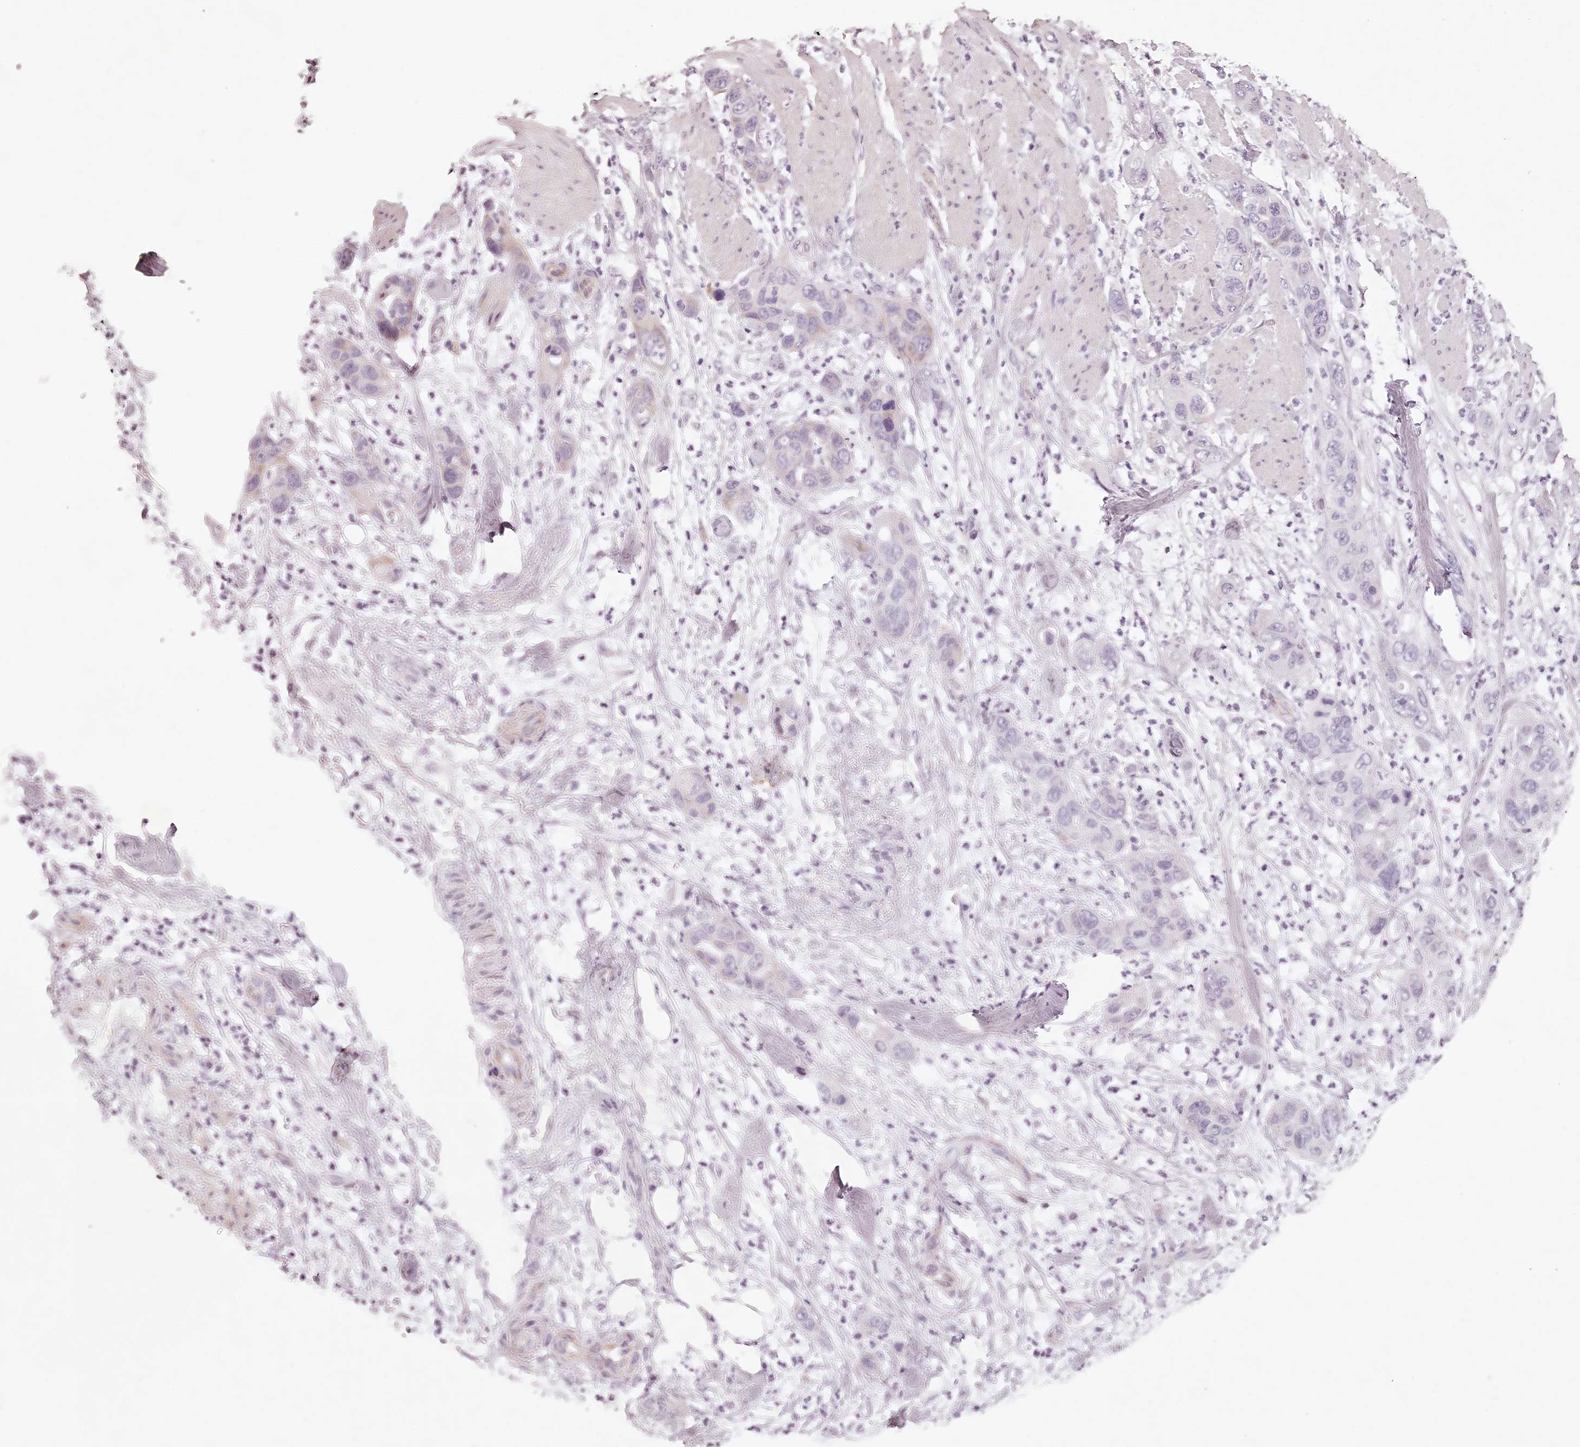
{"staining": {"intensity": "negative", "quantity": "none", "location": "none"}, "tissue": "pancreatic cancer", "cell_type": "Tumor cells", "image_type": "cancer", "snomed": [{"axis": "morphology", "description": "Adenocarcinoma, NOS"}, {"axis": "topography", "description": "Pancreas"}], "caption": "Immunohistochemical staining of human pancreatic cancer demonstrates no significant positivity in tumor cells. (DAB IHC, high magnification).", "gene": "ELAPOR1", "patient": {"sex": "female", "age": 71}}